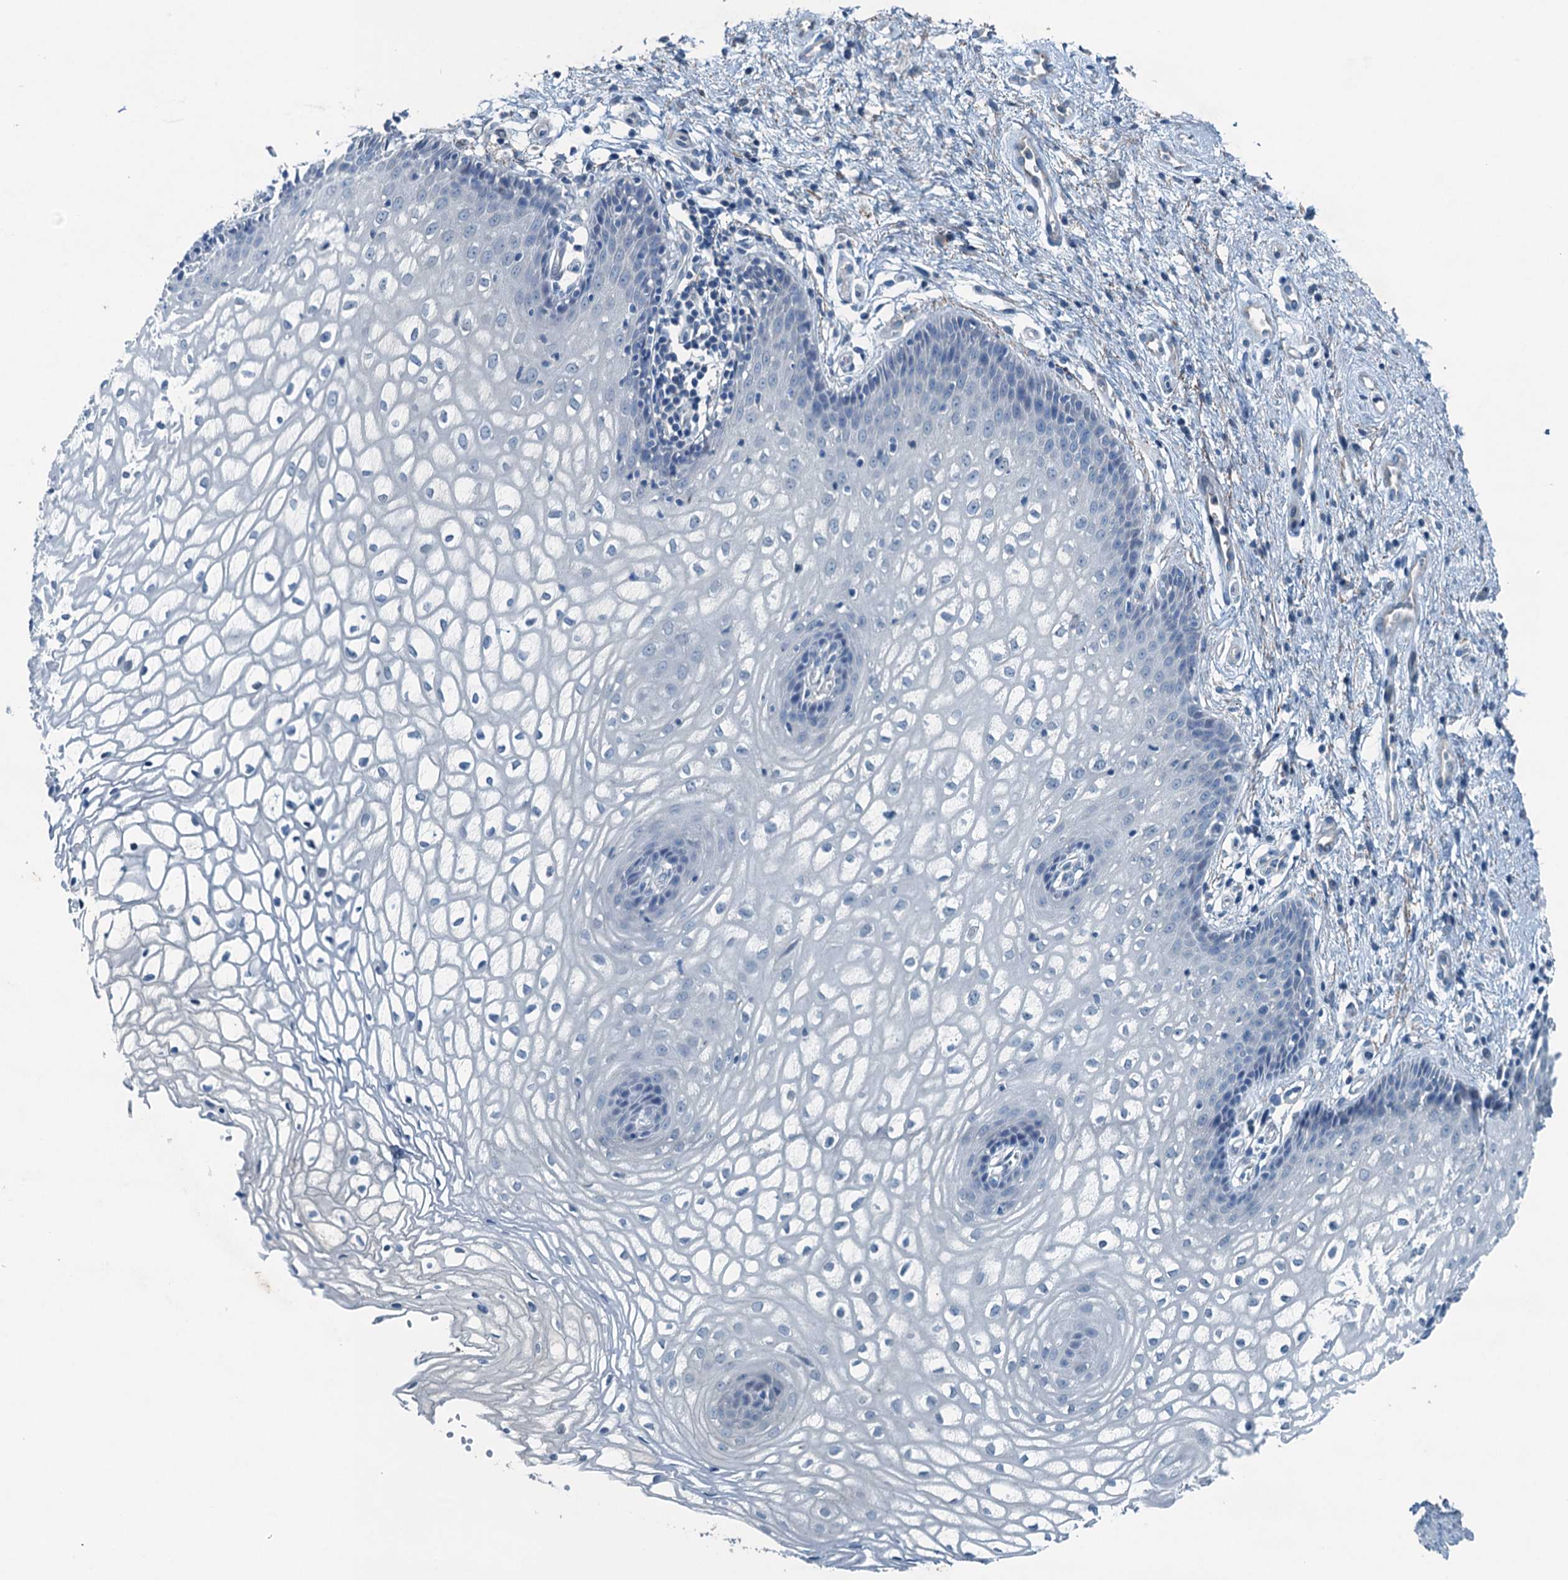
{"staining": {"intensity": "negative", "quantity": "none", "location": "none"}, "tissue": "vagina", "cell_type": "Squamous epithelial cells", "image_type": "normal", "snomed": [{"axis": "morphology", "description": "Normal tissue, NOS"}, {"axis": "topography", "description": "Vagina"}], "caption": "DAB immunohistochemical staining of unremarkable vagina demonstrates no significant positivity in squamous epithelial cells. Brightfield microscopy of immunohistochemistry (IHC) stained with DAB (3,3'-diaminobenzidine) (brown) and hematoxylin (blue), captured at high magnification.", "gene": "CBLIF", "patient": {"sex": "female", "age": 34}}